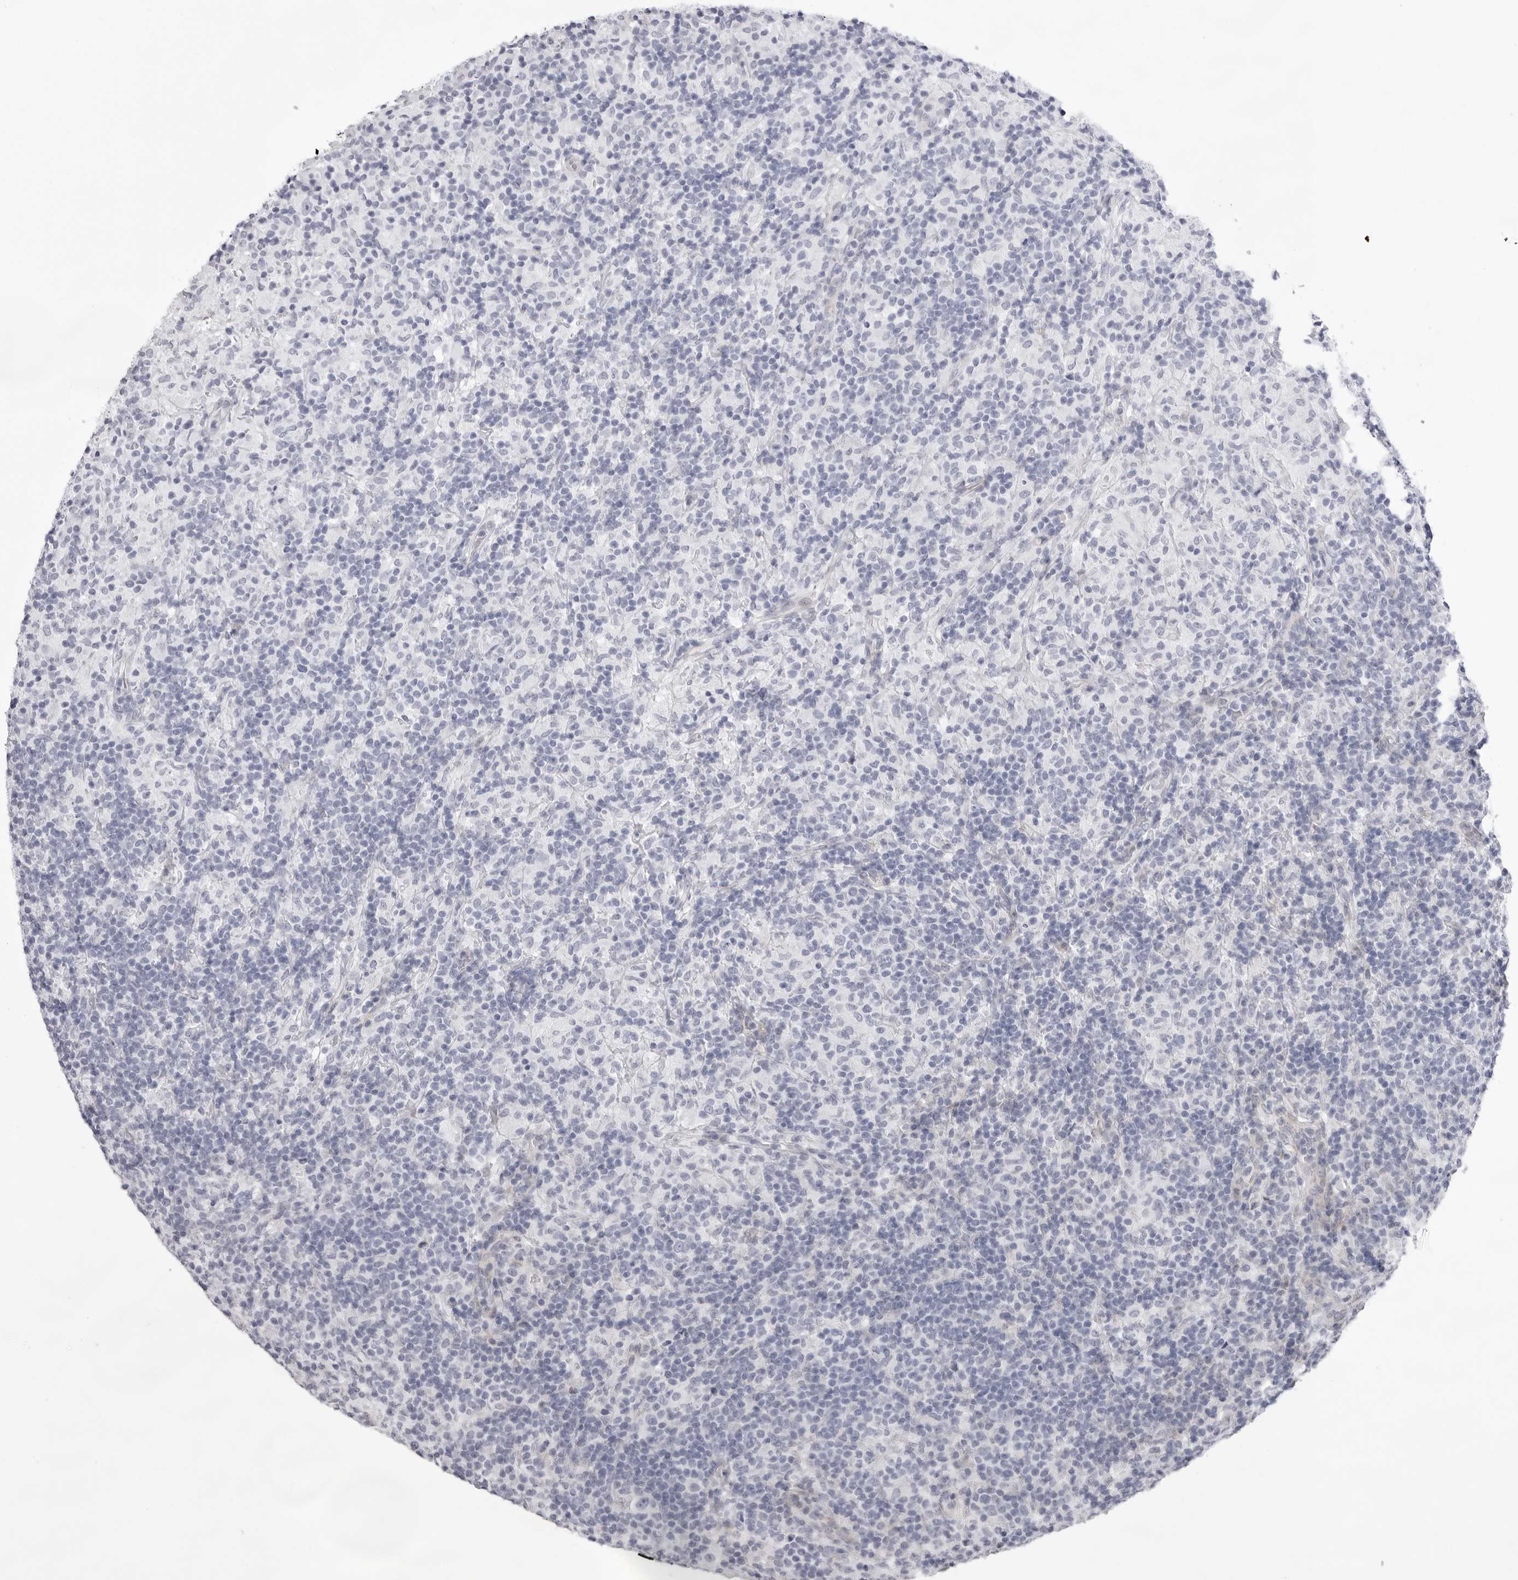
{"staining": {"intensity": "negative", "quantity": "none", "location": "none"}, "tissue": "lymphoma", "cell_type": "Tumor cells", "image_type": "cancer", "snomed": [{"axis": "morphology", "description": "Hodgkin's disease, NOS"}, {"axis": "topography", "description": "Lymph node"}], "caption": "The immunohistochemistry (IHC) image has no significant positivity in tumor cells of lymphoma tissue. The staining is performed using DAB (3,3'-diaminobenzidine) brown chromogen with nuclei counter-stained in using hematoxylin.", "gene": "SMIM2", "patient": {"sex": "male", "age": 70}}